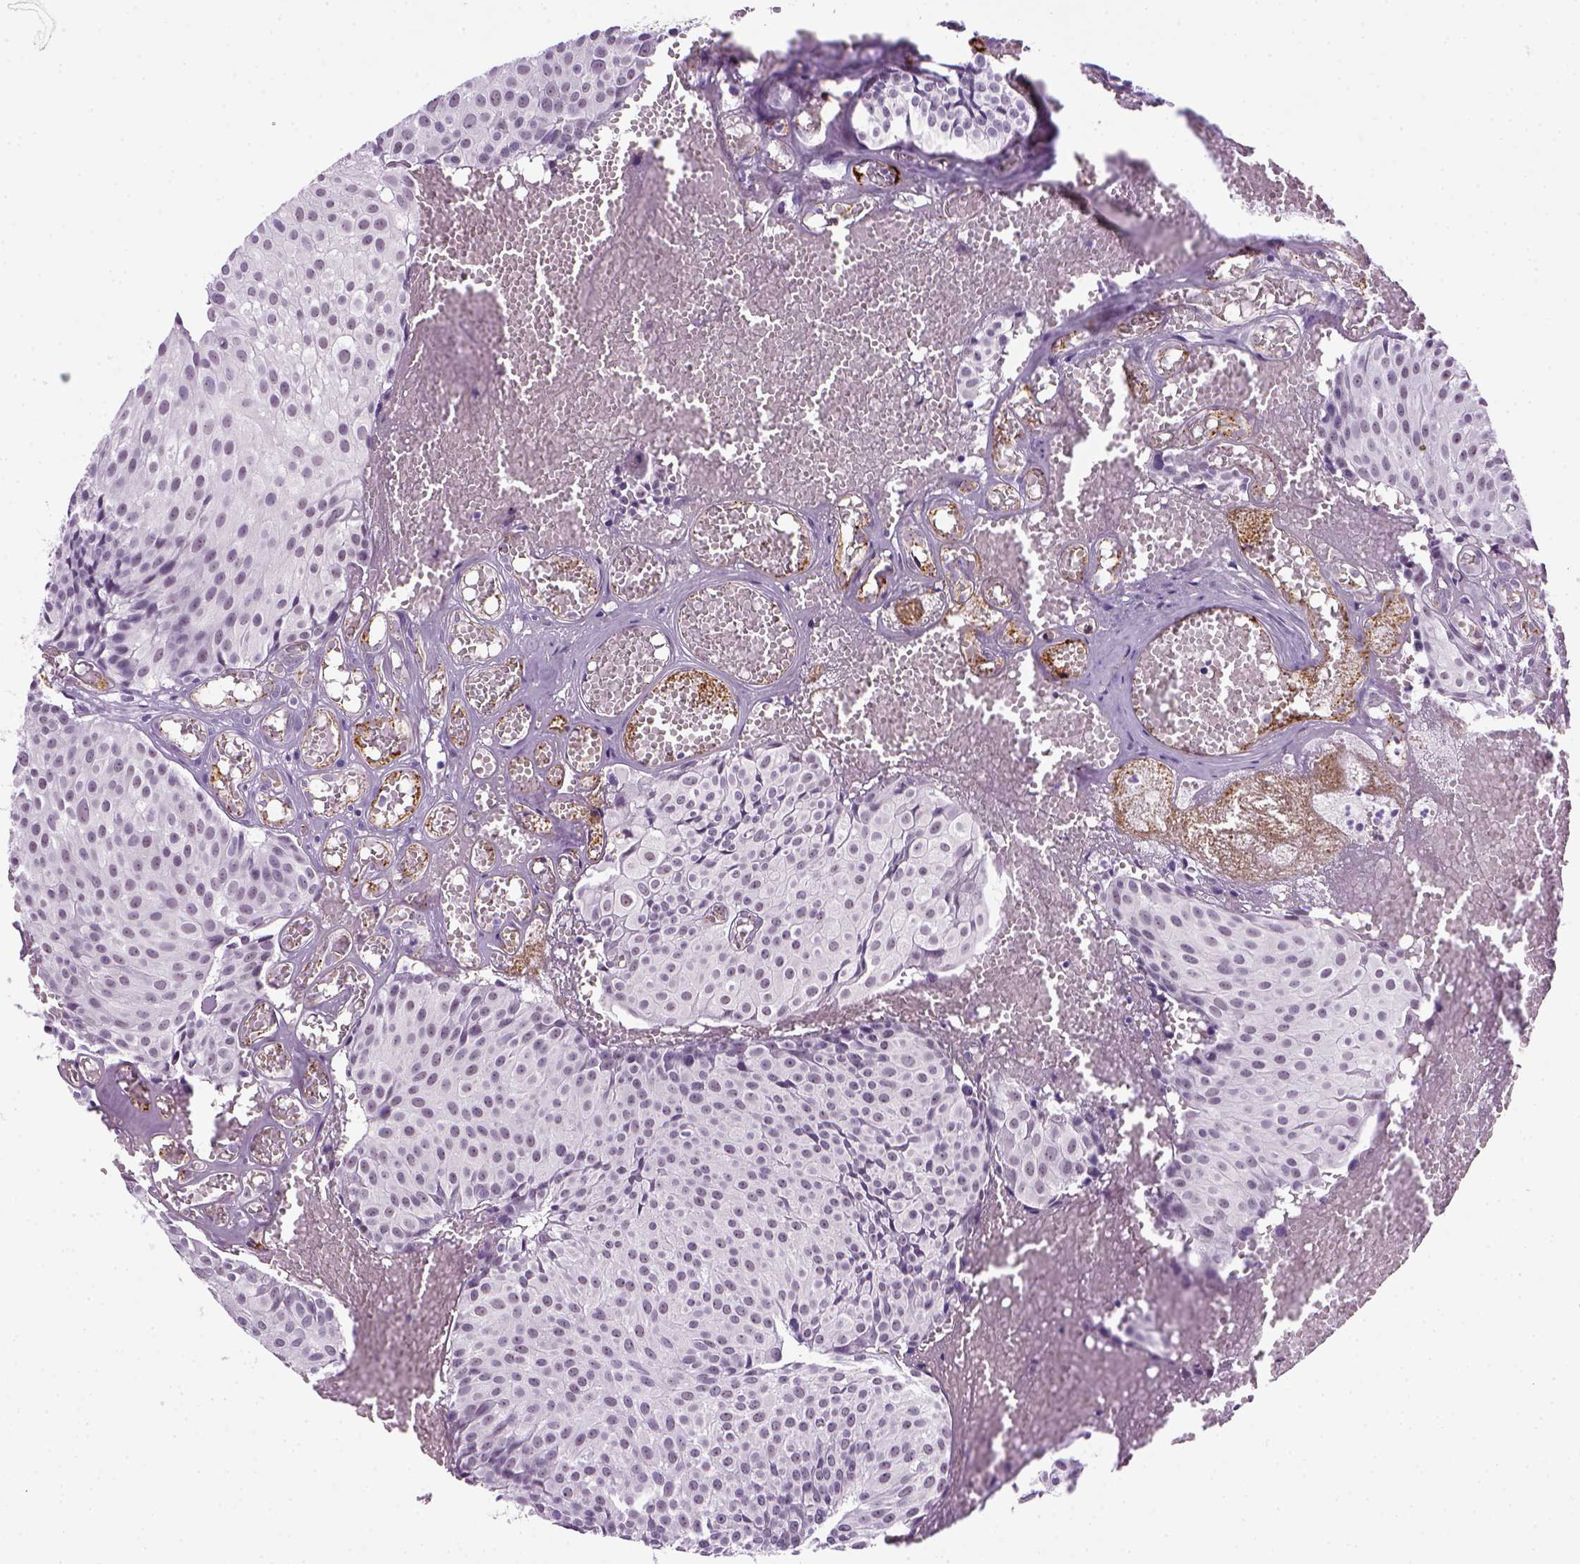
{"staining": {"intensity": "negative", "quantity": "none", "location": "none"}, "tissue": "urothelial cancer", "cell_type": "Tumor cells", "image_type": "cancer", "snomed": [{"axis": "morphology", "description": "Urothelial carcinoma, Low grade"}, {"axis": "topography", "description": "Urinary bladder"}], "caption": "A high-resolution histopathology image shows immunohistochemistry (IHC) staining of low-grade urothelial carcinoma, which exhibits no significant expression in tumor cells.", "gene": "VWF", "patient": {"sex": "male", "age": 63}}